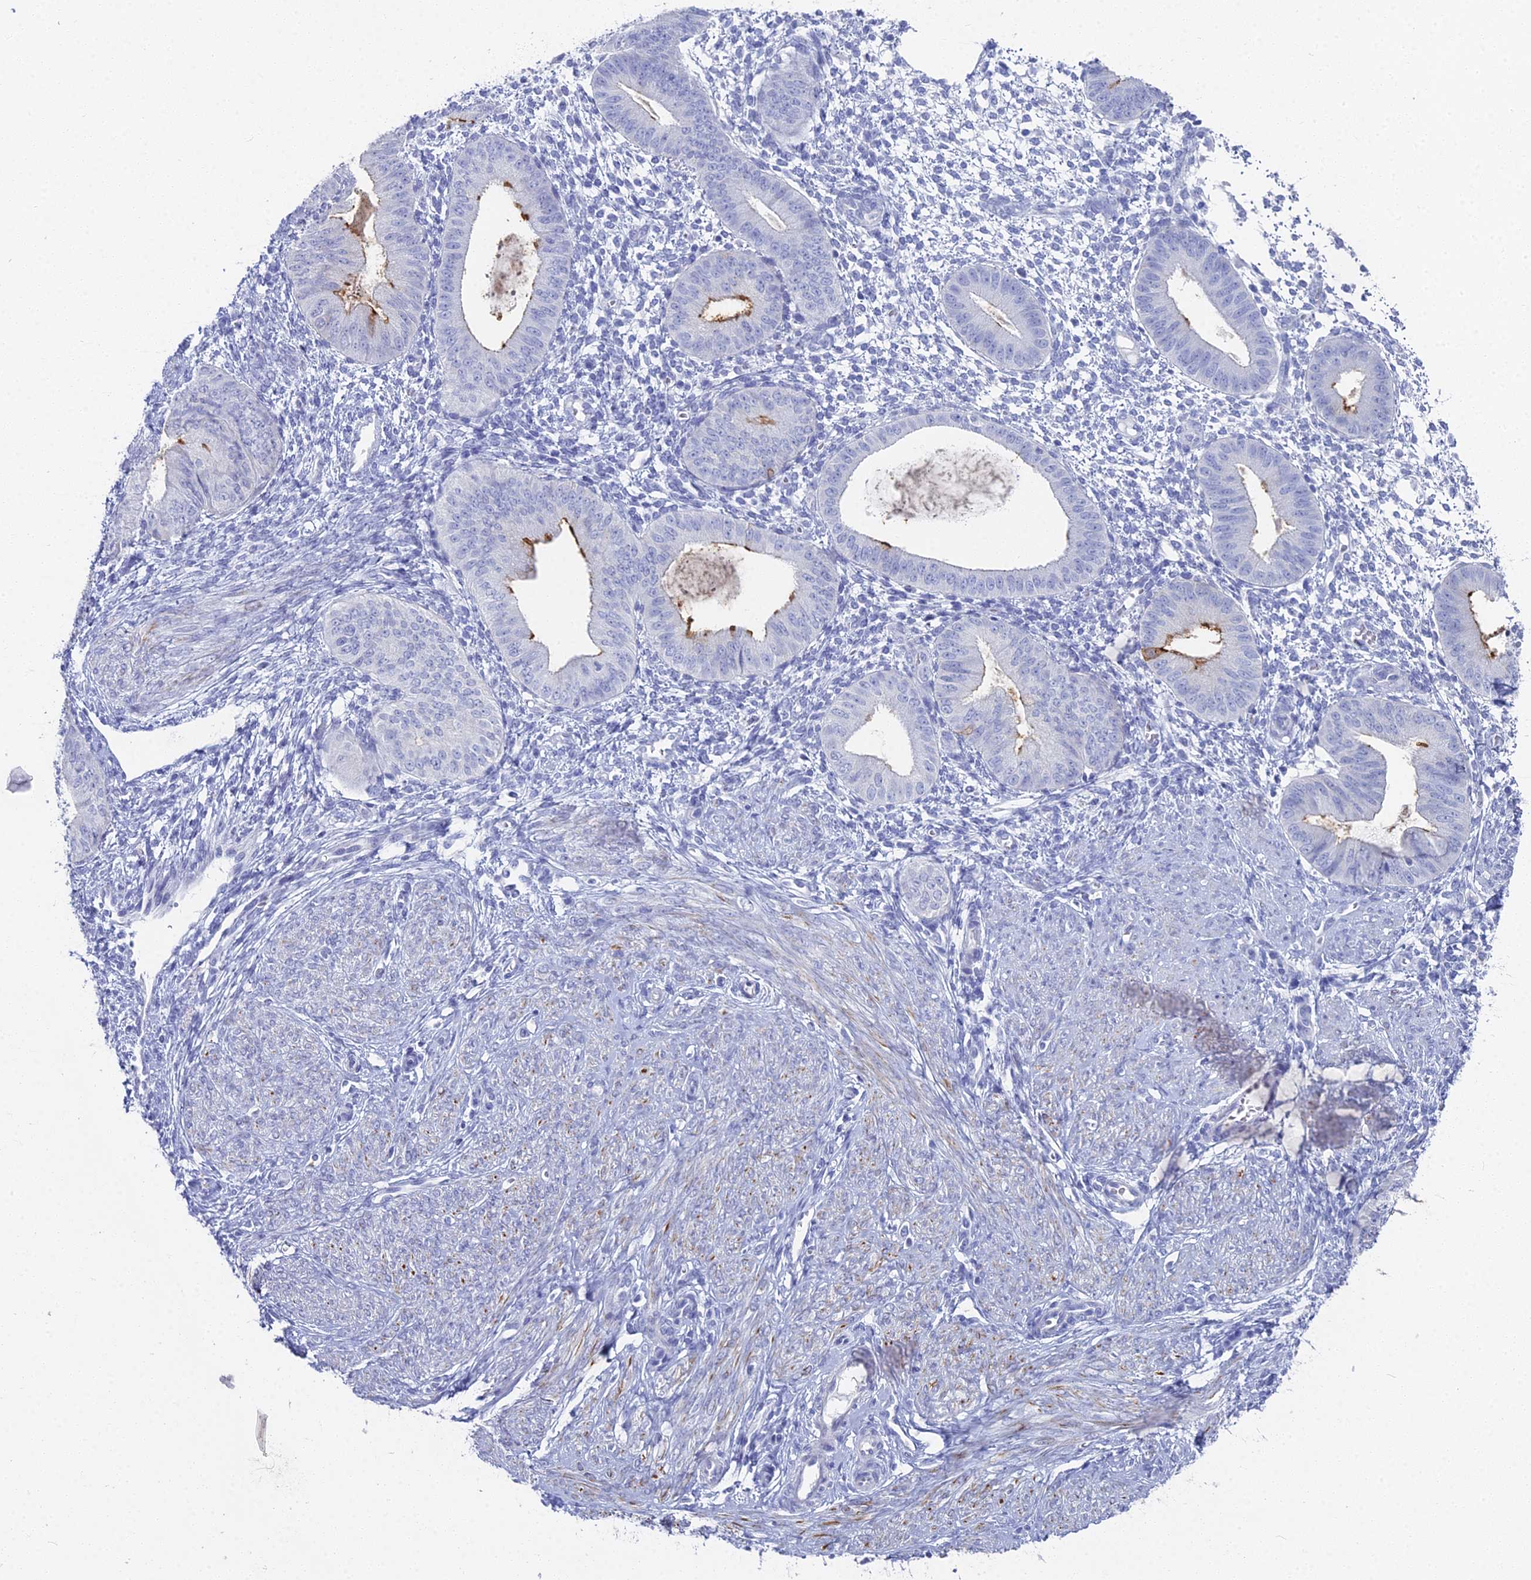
{"staining": {"intensity": "negative", "quantity": "none", "location": "none"}, "tissue": "endometrium", "cell_type": "Cells in endometrial stroma", "image_type": "normal", "snomed": [{"axis": "morphology", "description": "Normal tissue, NOS"}, {"axis": "topography", "description": "Endometrium"}], "caption": "DAB immunohistochemical staining of unremarkable human endometrium demonstrates no significant staining in cells in endometrial stroma. Brightfield microscopy of immunohistochemistry stained with DAB (brown) and hematoxylin (blue), captured at high magnification.", "gene": "ALPP", "patient": {"sex": "female", "age": 49}}